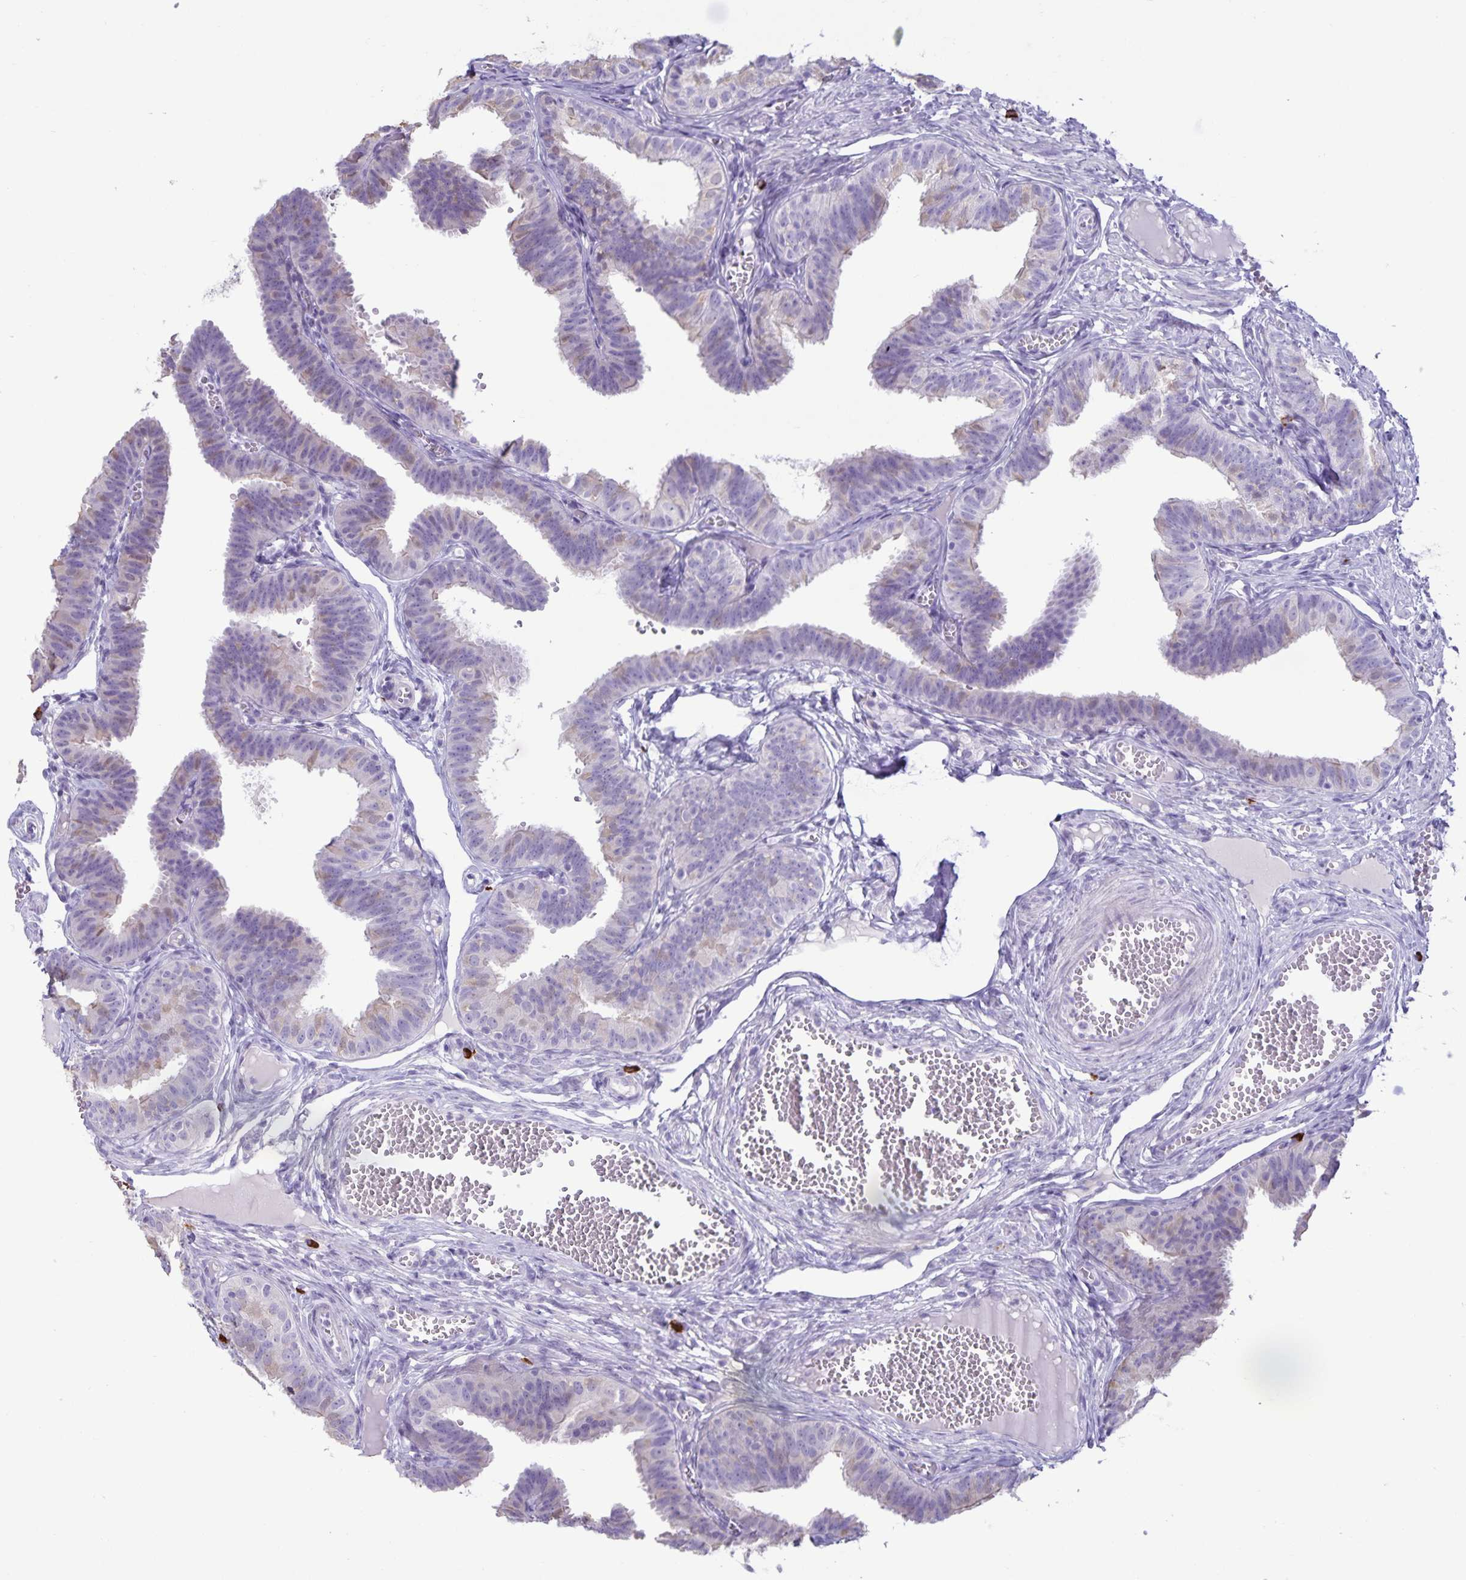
{"staining": {"intensity": "weak", "quantity": "<25%", "location": "cytoplasmic/membranous"}, "tissue": "fallopian tube", "cell_type": "Glandular cells", "image_type": "normal", "snomed": [{"axis": "morphology", "description": "Normal tissue, NOS"}, {"axis": "topography", "description": "Fallopian tube"}], "caption": "Micrograph shows no significant protein staining in glandular cells of benign fallopian tube. (Stains: DAB (3,3'-diaminobenzidine) immunohistochemistry with hematoxylin counter stain, Microscopy: brightfield microscopy at high magnification).", "gene": "IBTK", "patient": {"sex": "female", "age": 25}}